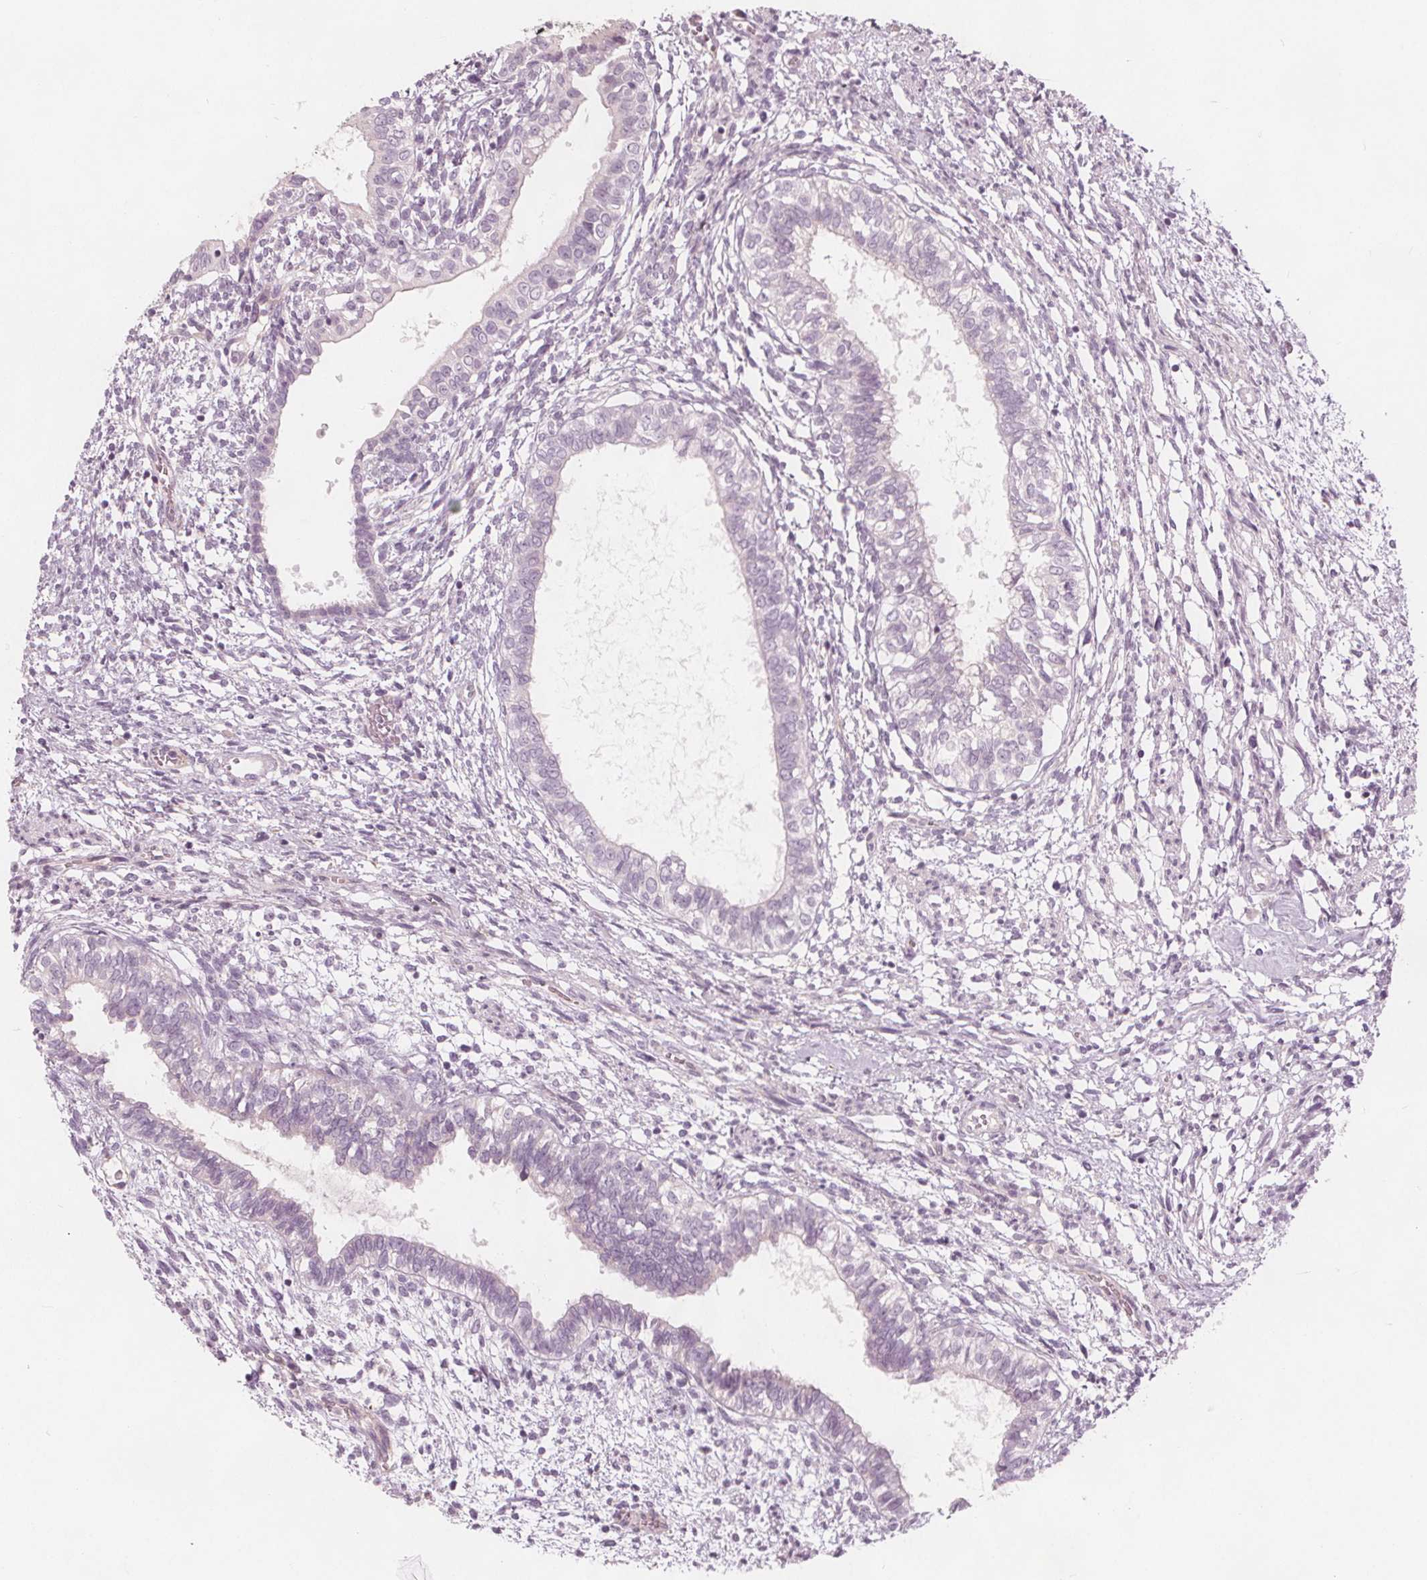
{"staining": {"intensity": "negative", "quantity": "none", "location": "none"}, "tissue": "testis cancer", "cell_type": "Tumor cells", "image_type": "cancer", "snomed": [{"axis": "morphology", "description": "Carcinoma, Embryonal, NOS"}, {"axis": "topography", "description": "Testis"}], "caption": "There is no significant positivity in tumor cells of embryonal carcinoma (testis).", "gene": "BRSK1", "patient": {"sex": "male", "age": 37}}